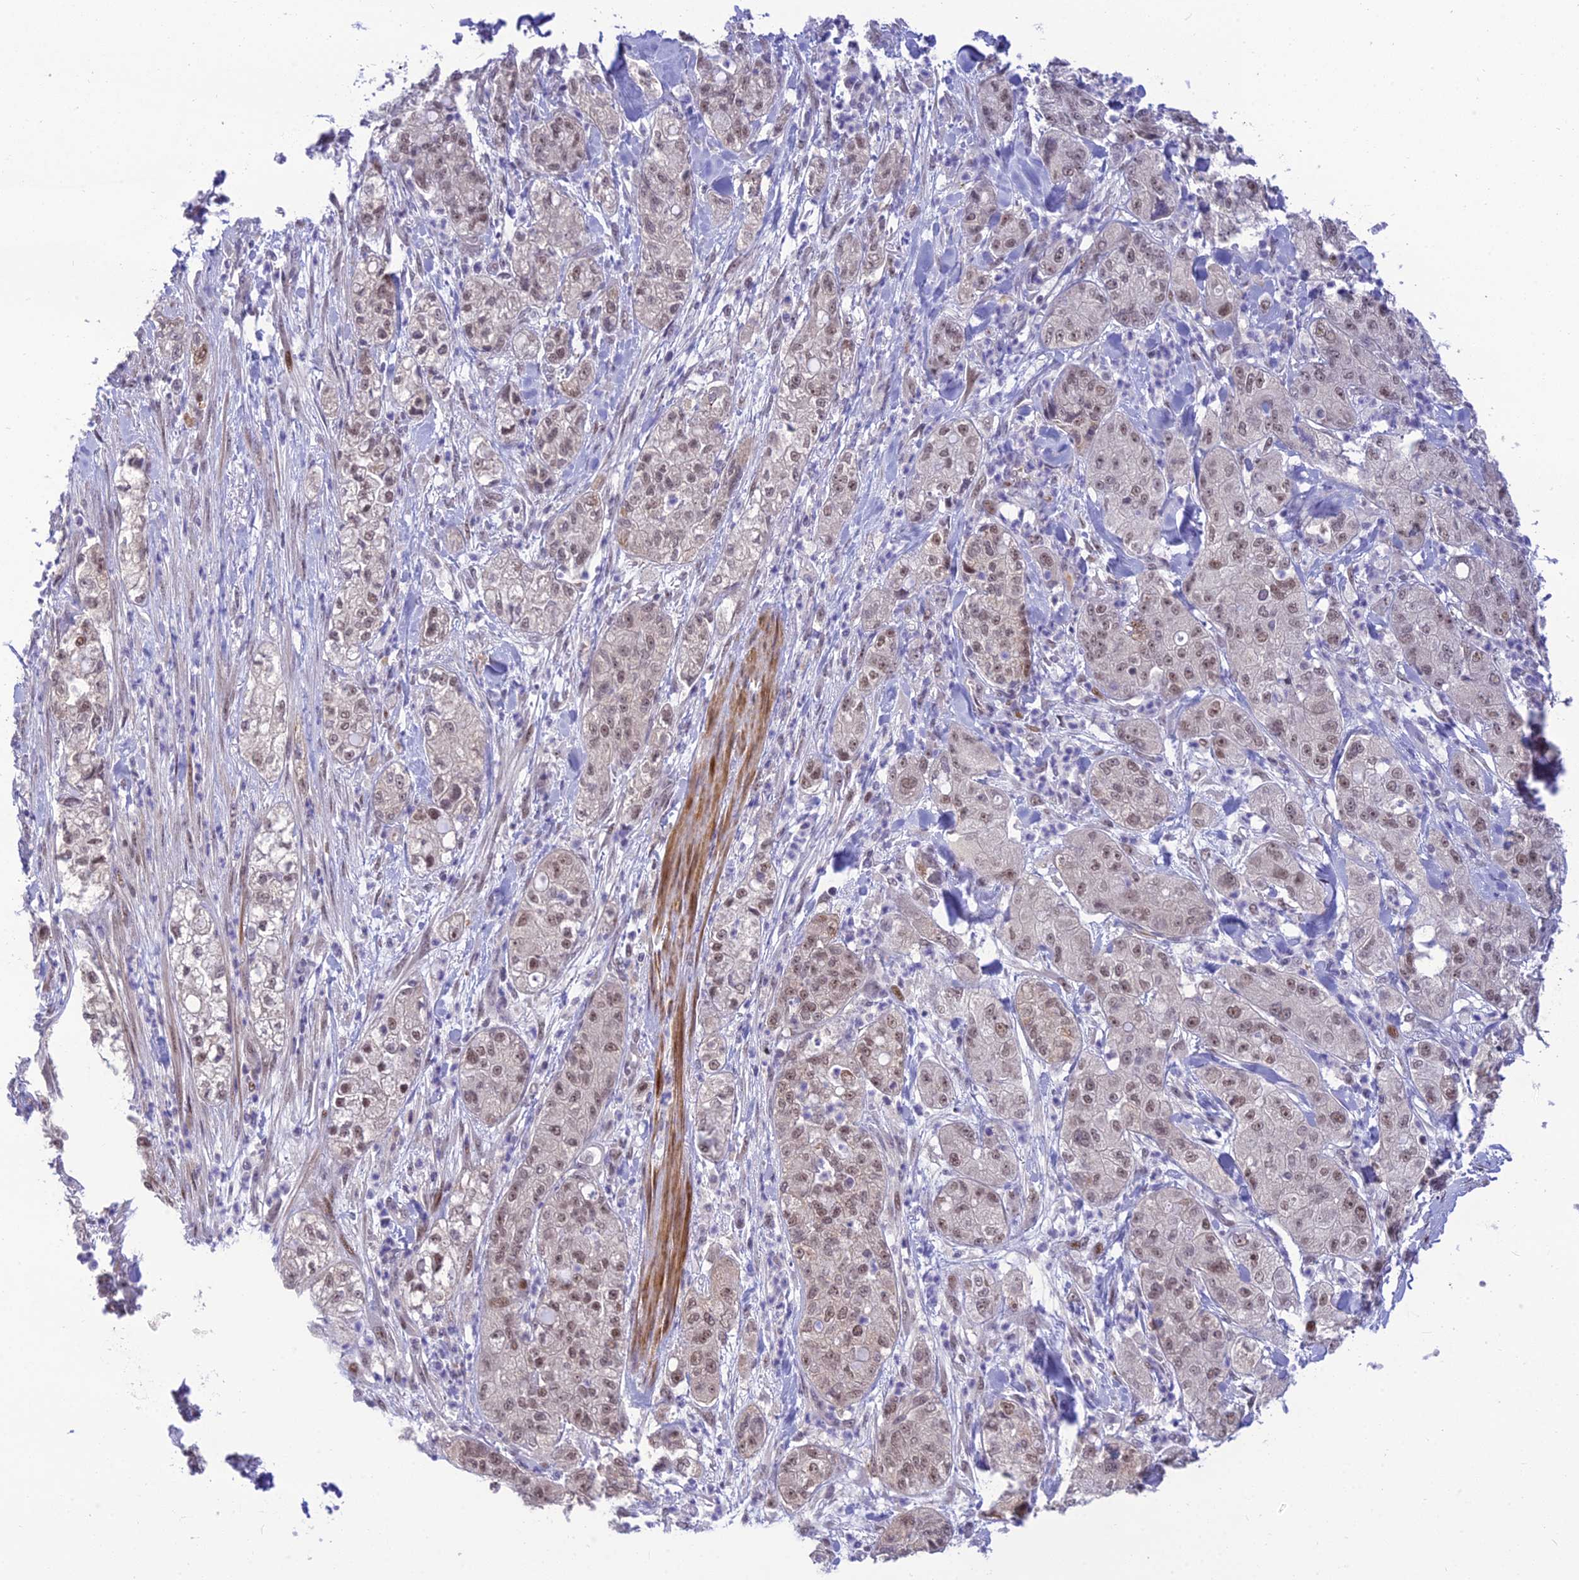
{"staining": {"intensity": "weak", "quantity": ">75%", "location": "nuclear"}, "tissue": "pancreatic cancer", "cell_type": "Tumor cells", "image_type": "cancer", "snomed": [{"axis": "morphology", "description": "Adenocarcinoma, NOS"}, {"axis": "topography", "description": "Pancreas"}], "caption": "Protein analysis of adenocarcinoma (pancreatic) tissue exhibits weak nuclear expression in approximately >75% of tumor cells.", "gene": "ASPDH", "patient": {"sex": "female", "age": 78}}